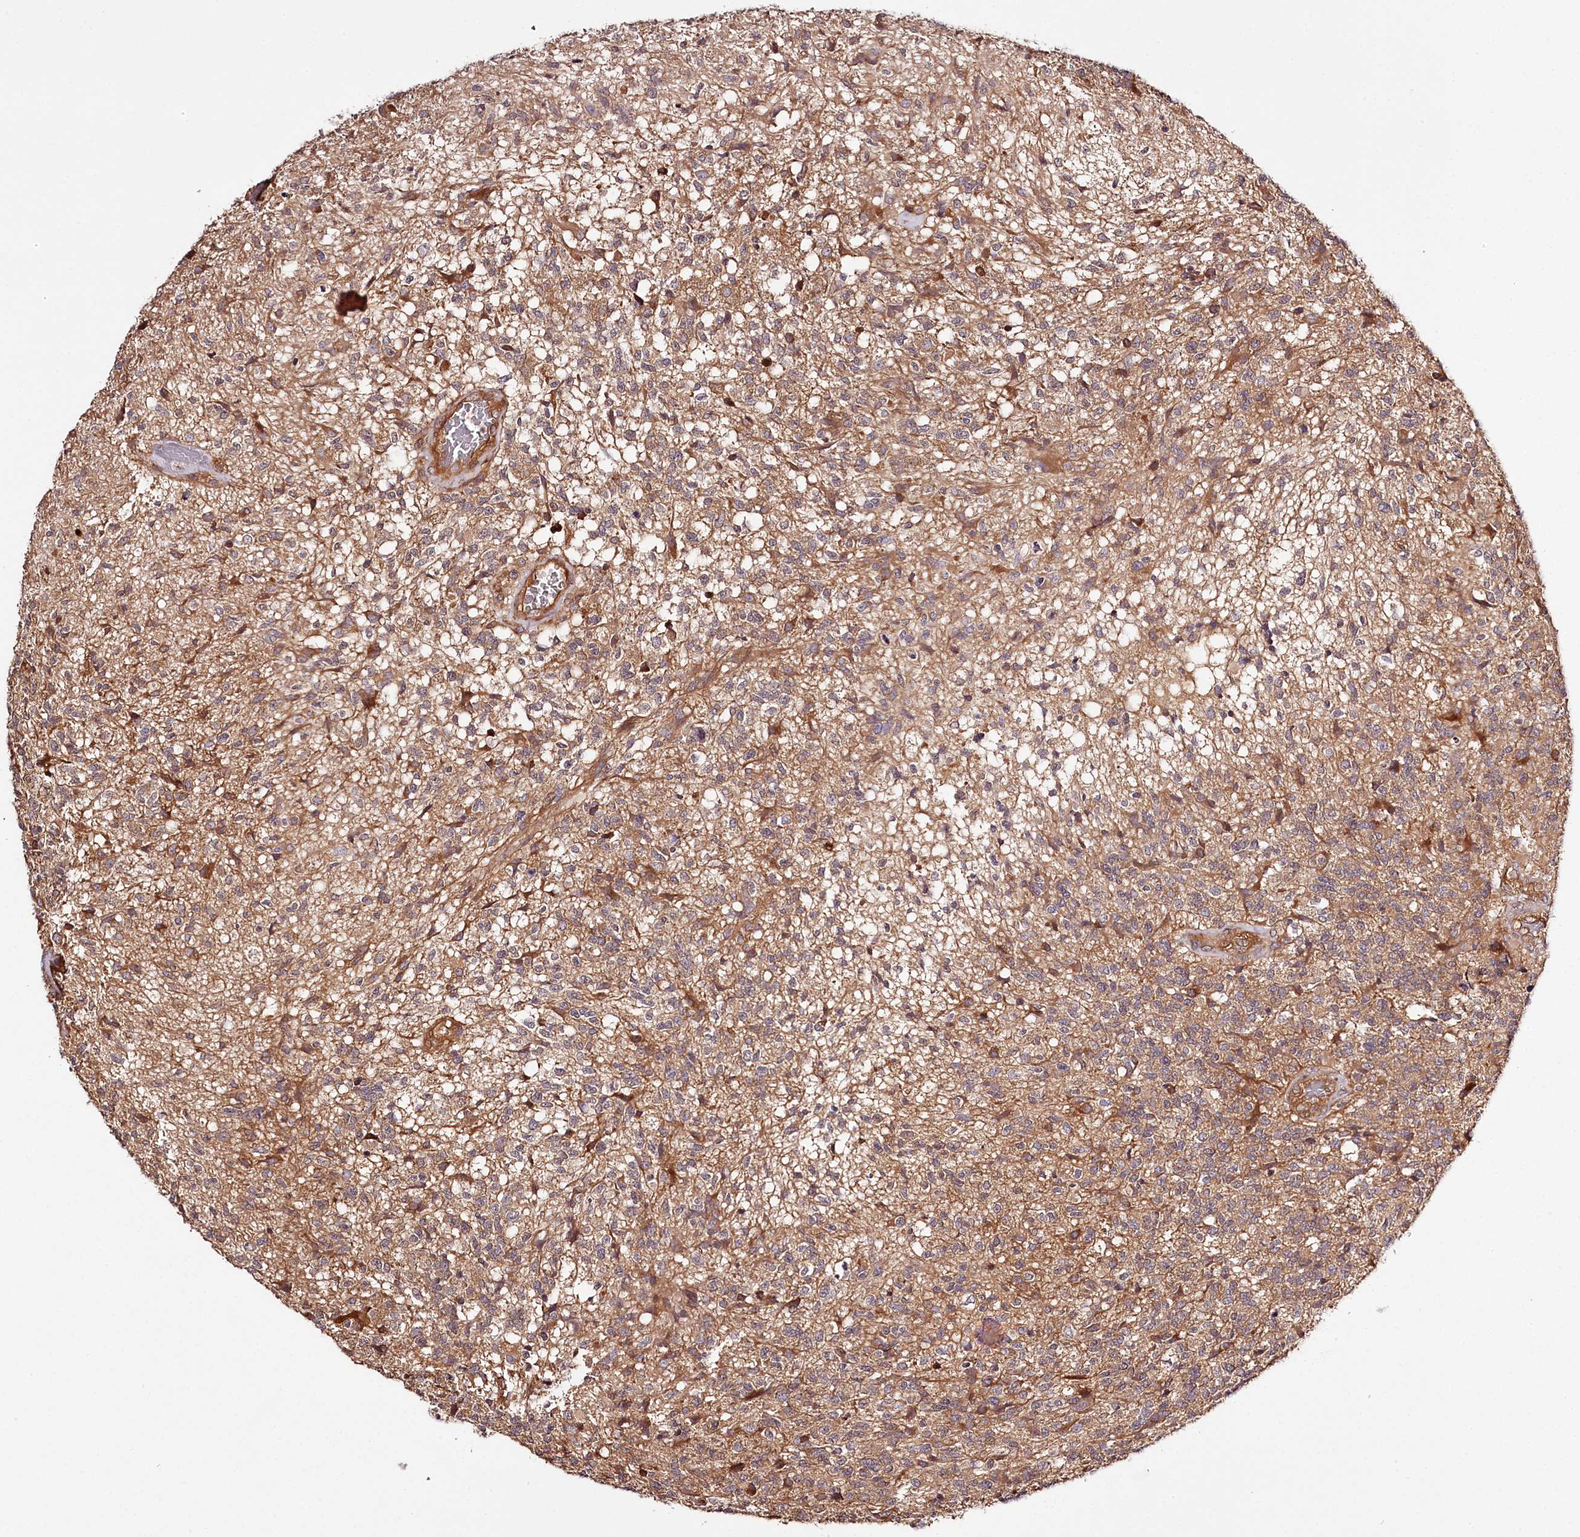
{"staining": {"intensity": "moderate", "quantity": ">75%", "location": "cytoplasmic/membranous"}, "tissue": "glioma", "cell_type": "Tumor cells", "image_type": "cancer", "snomed": [{"axis": "morphology", "description": "Glioma, malignant, High grade"}, {"axis": "topography", "description": "Brain"}], "caption": "Immunohistochemistry (IHC) (DAB (3,3'-diaminobenzidine)) staining of human glioma displays moderate cytoplasmic/membranous protein staining in about >75% of tumor cells. The protein is shown in brown color, while the nuclei are stained blue.", "gene": "TARS1", "patient": {"sex": "male", "age": 56}}